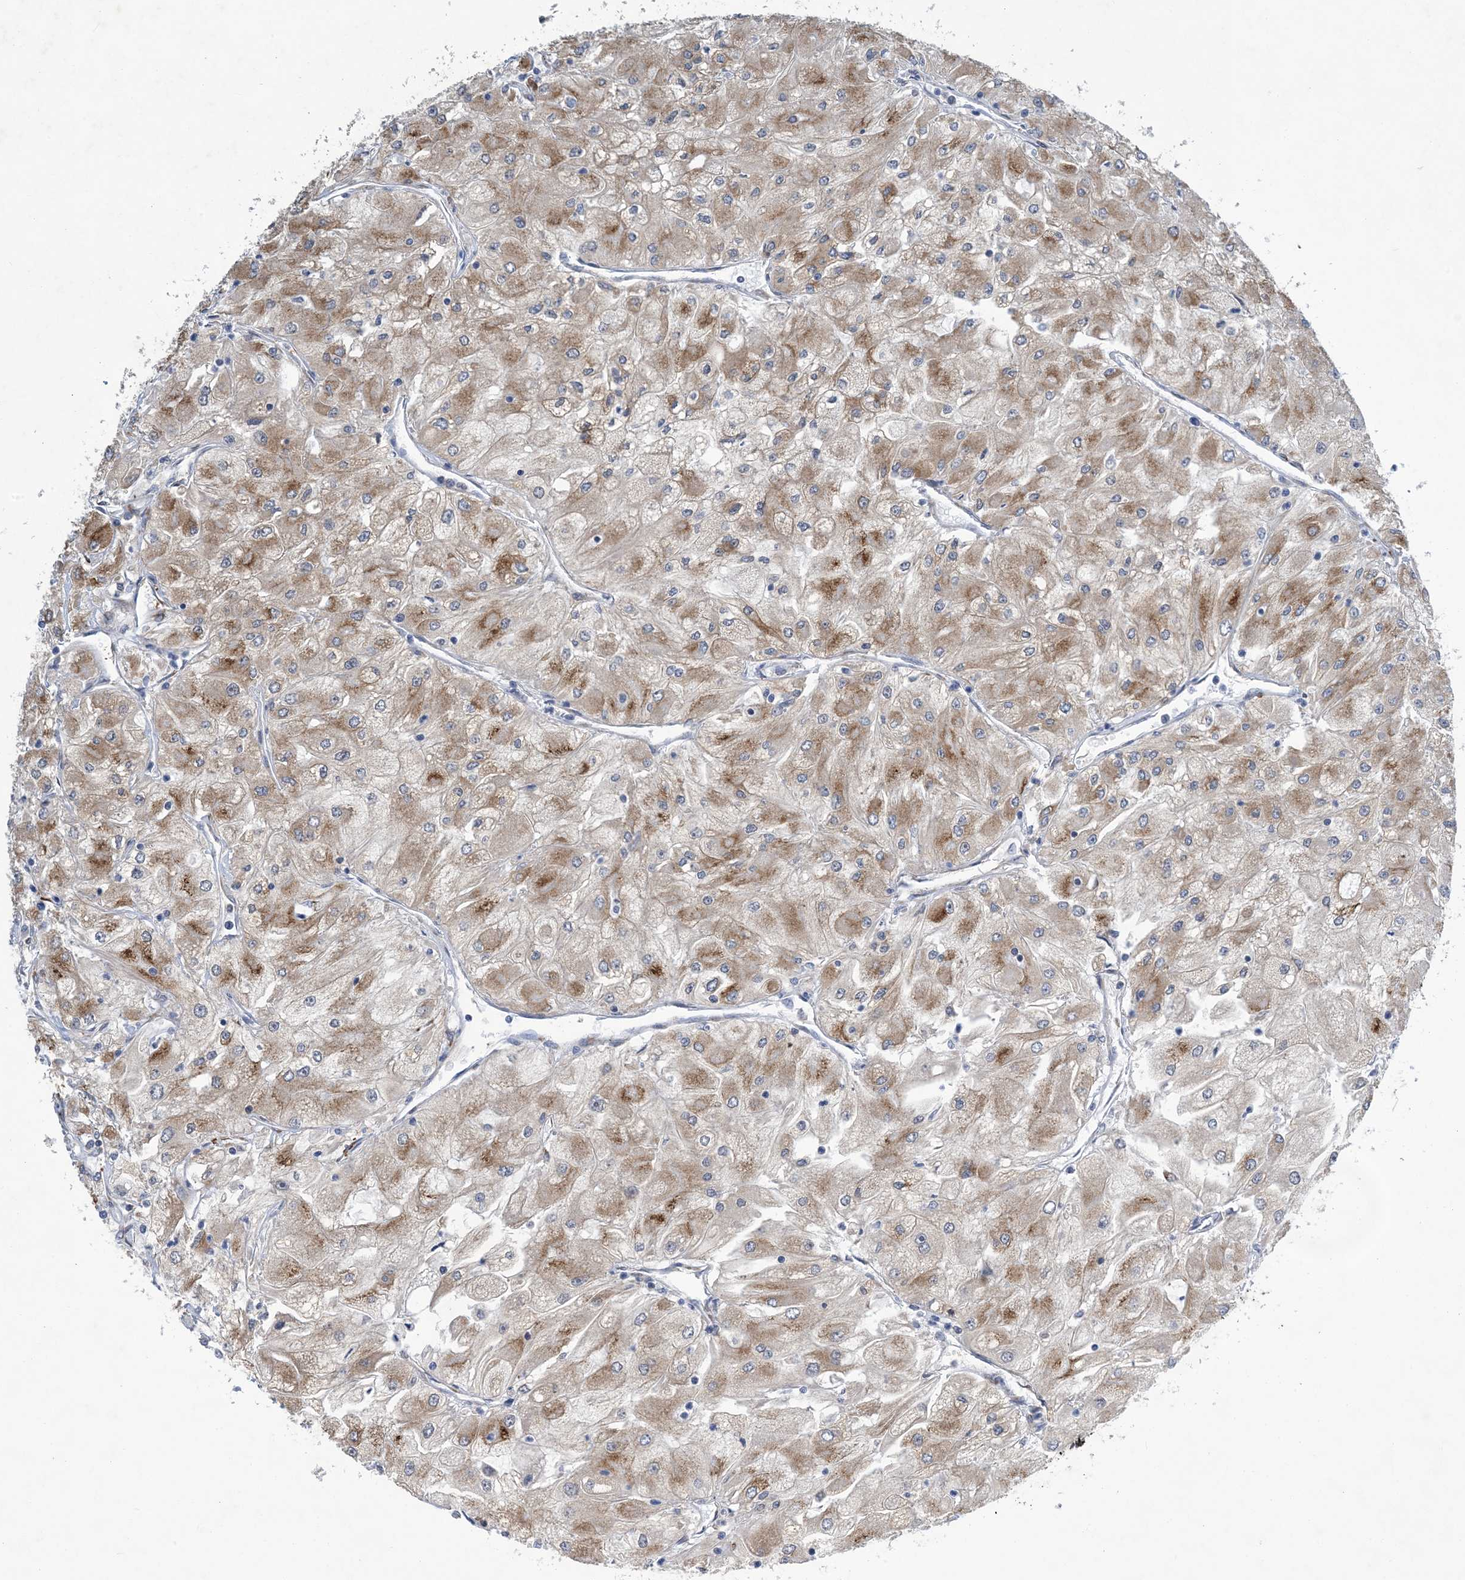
{"staining": {"intensity": "moderate", "quantity": ">75%", "location": "cytoplasmic/membranous"}, "tissue": "renal cancer", "cell_type": "Tumor cells", "image_type": "cancer", "snomed": [{"axis": "morphology", "description": "Adenocarcinoma, NOS"}, {"axis": "topography", "description": "Kidney"}], "caption": "Immunohistochemistry (IHC) histopathology image of neoplastic tissue: human renal cancer stained using immunohistochemistry (IHC) displays medium levels of moderate protein expression localized specifically in the cytoplasmic/membranous of tumor cells, appearing as a cytoplasmic/membranous brown color.", "gene": "ZBTB45", "patient": {"sex": "male", "age": 80}}